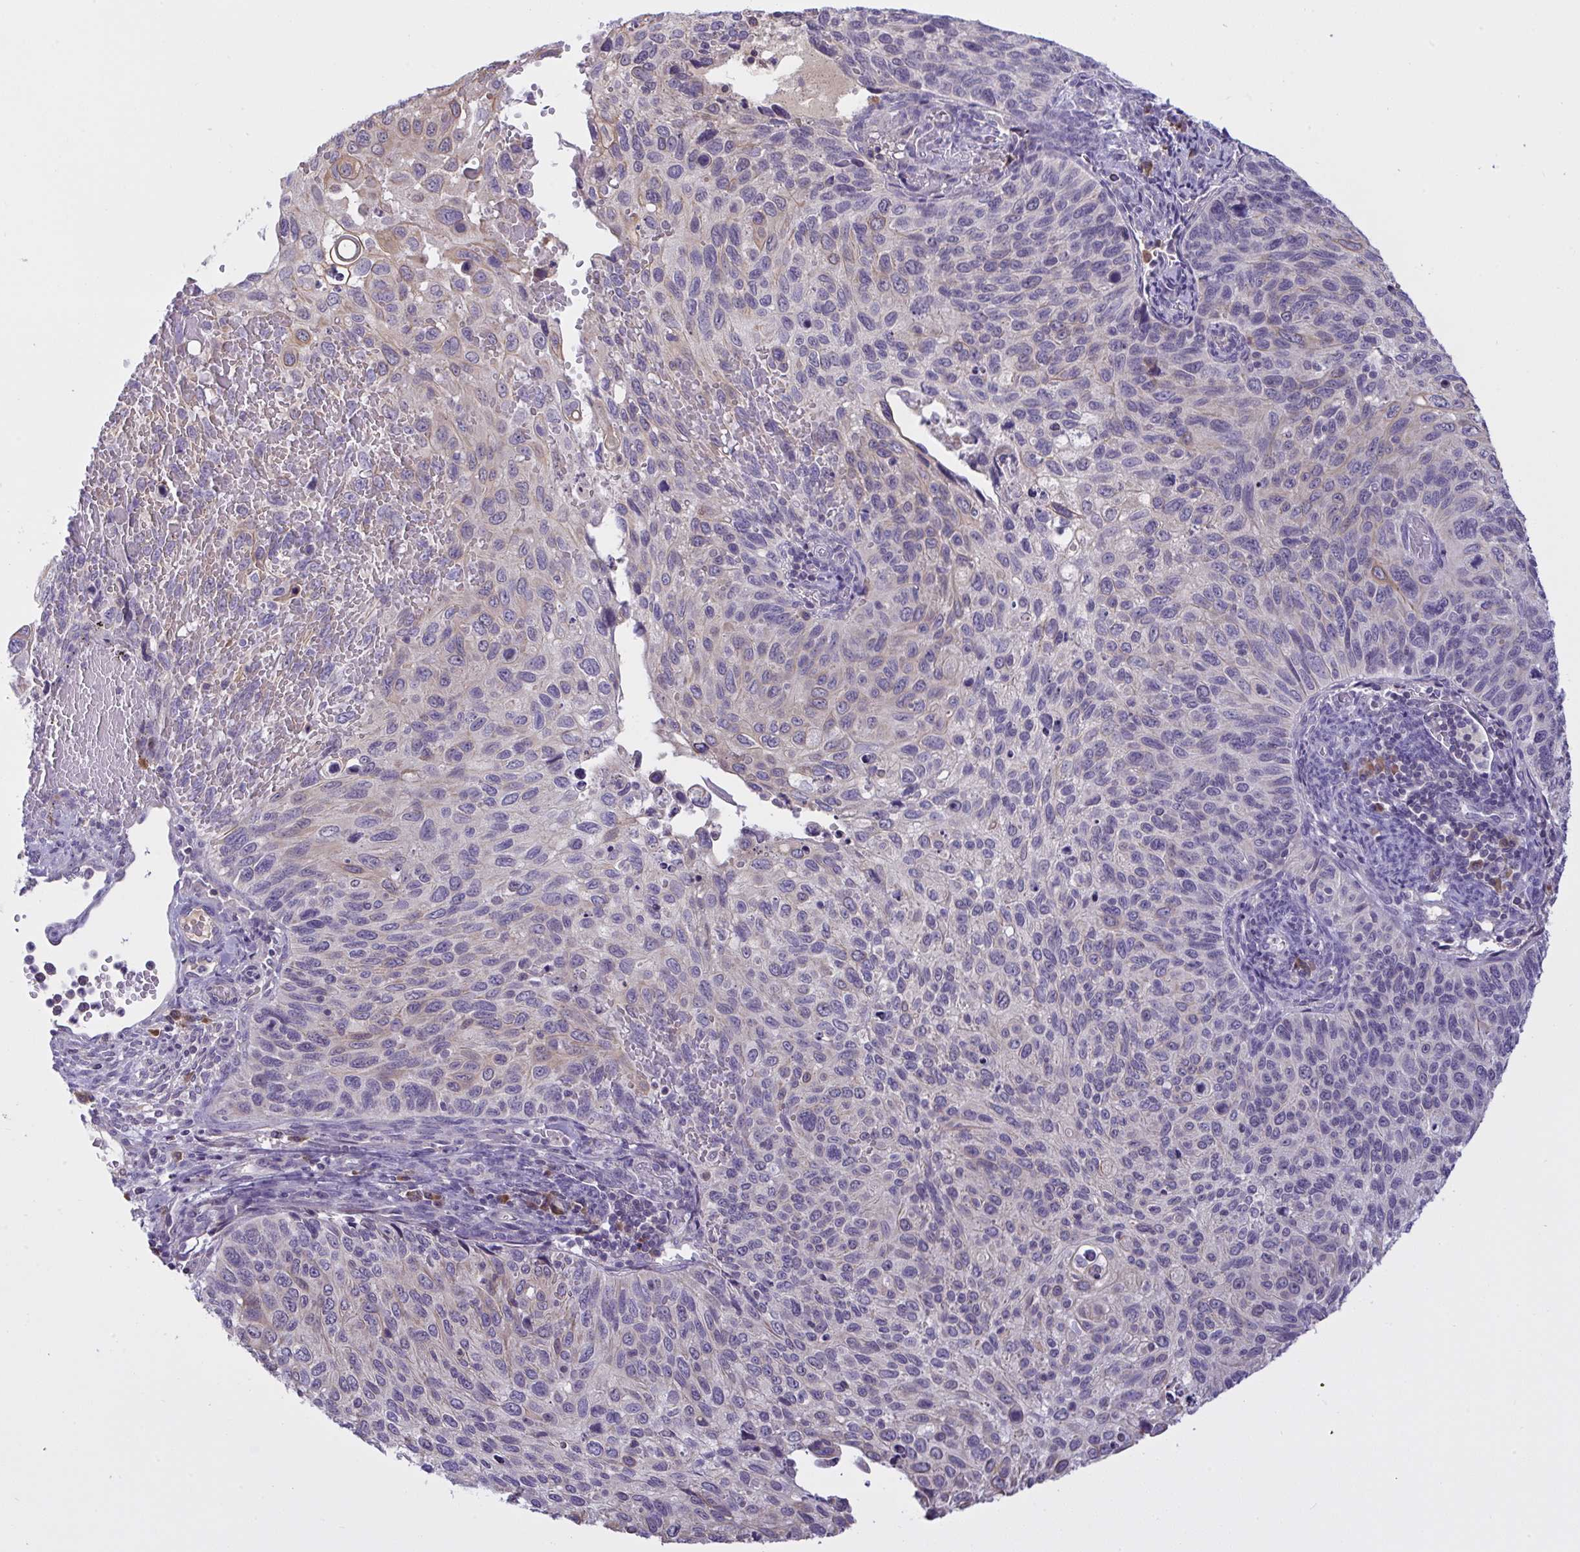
{"staining": {"intensity": "weak", "quantity": "<25%", "location": "cytoplasmic/membranous"}, "tissue": "cervical cancer", "cell_type": "Tumor cells", "image_type": "cancer", "snomed": [{"axis": "morphology", "description": "Squamous cell carcinoma, NOS"}, {"axis": "topography", "description": "Cervix"}], "caption": "Tumor cells show no significant protein staining in cervical squamous cell carcinoma.", "gene": "TMEM41A", "patient": {"sex": "female", "age": 70}}